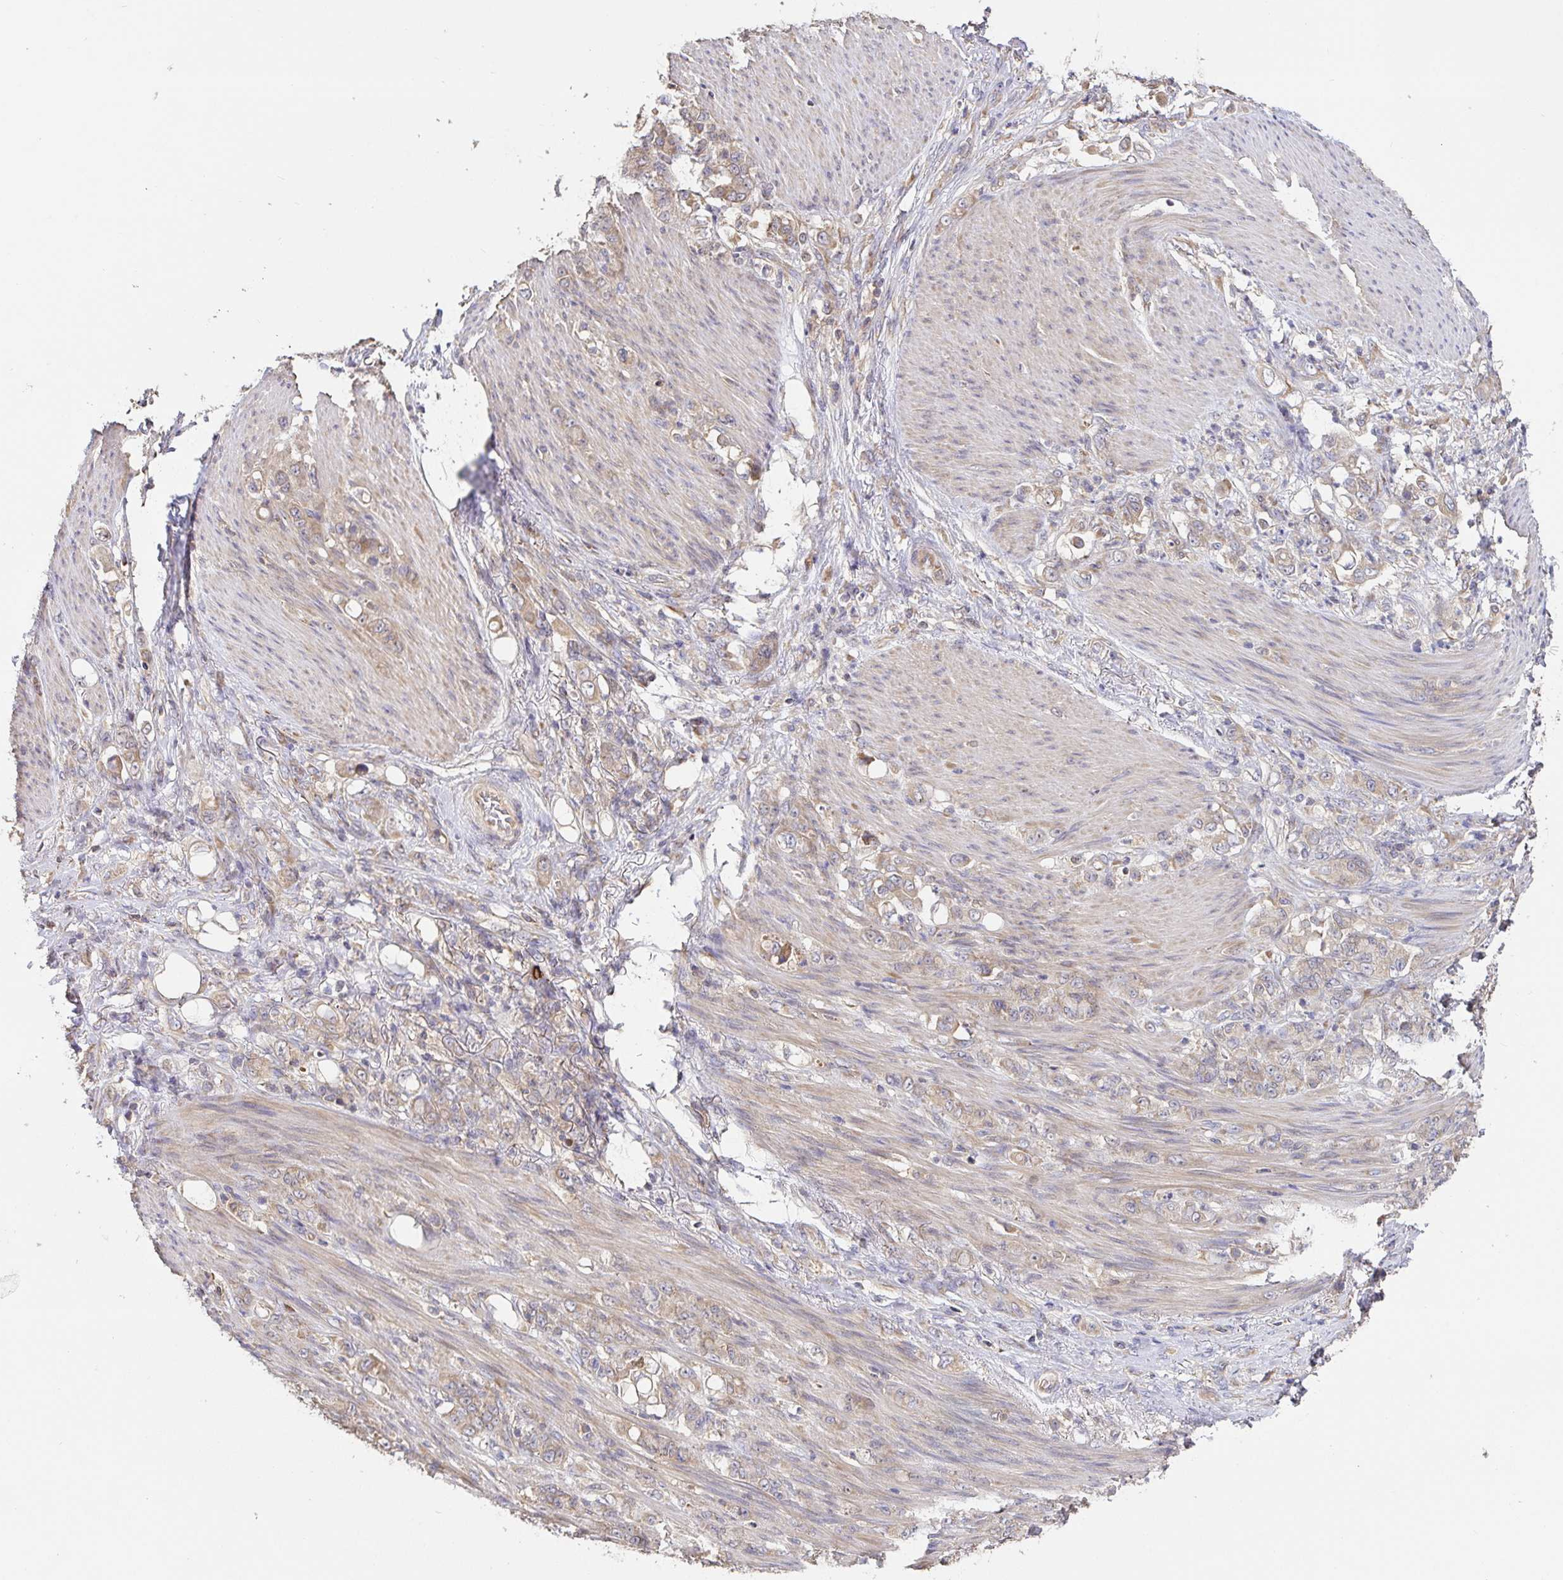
{"staining": {"intensity": "weak", "quantity": "25%-75%", "location": "cytoplasmic/membranous"}, "tissue": "stomach cancer", "cell_type": "Tumor cells", "image_type": "cancer", "snomed": [{"axis": "morphology", "description": "Adenocarcinoma, NOS"}, {"axis": "topography", "description": "Stomach"}], "caption": "High-power microscopy captured an immunohistochemistry (IHC) micrograph of adenocarcinoma (stomach), revealing weak cytoplasmic/membranous positivity in about 25%-75% of tumor cells.", "gene": "HAGH", "patient": {"sex": "female", "age": 79}}